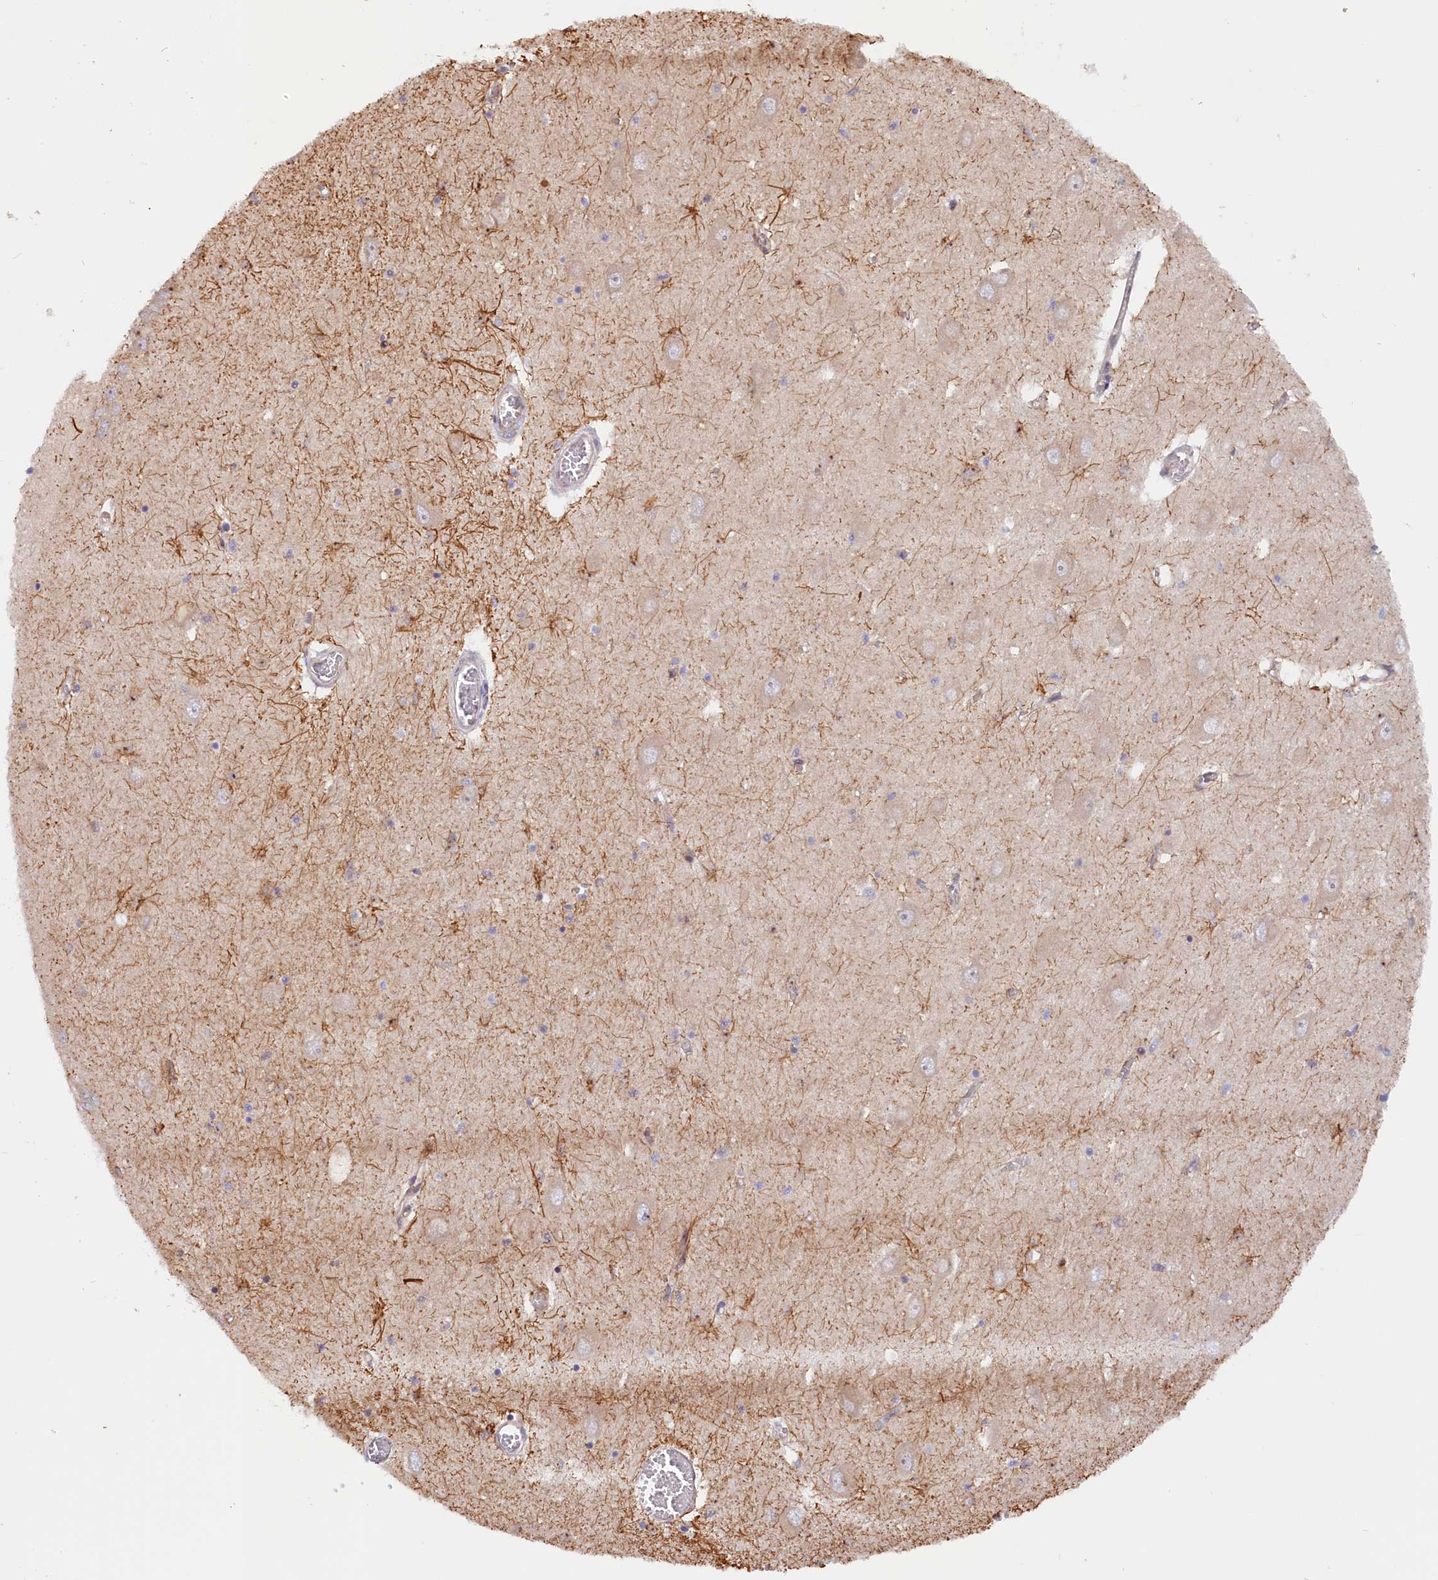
{"staining": {"intensity": "weak", "quantity": "<25%", "location": "nuclear"}, "tissue": "hippocampus", "cell_type": "Glial cells", "image_type": "normal", "snomed": [{"axis": "morphology", "description": "Normal tissue, NOS"}, {"axis": "topography", "description": "Hippocampus"}], "caption": "An immunohistochemistry (IHC) photomicrograph of normal hippocampus is shown. There is no staining in glial cells of hippocampus. (DAB immunohistochemistry visualized using brightfield microscopy, high magnification).", "gene": "ANKRD24", "patient": {"sex": "male", "age": 70}}